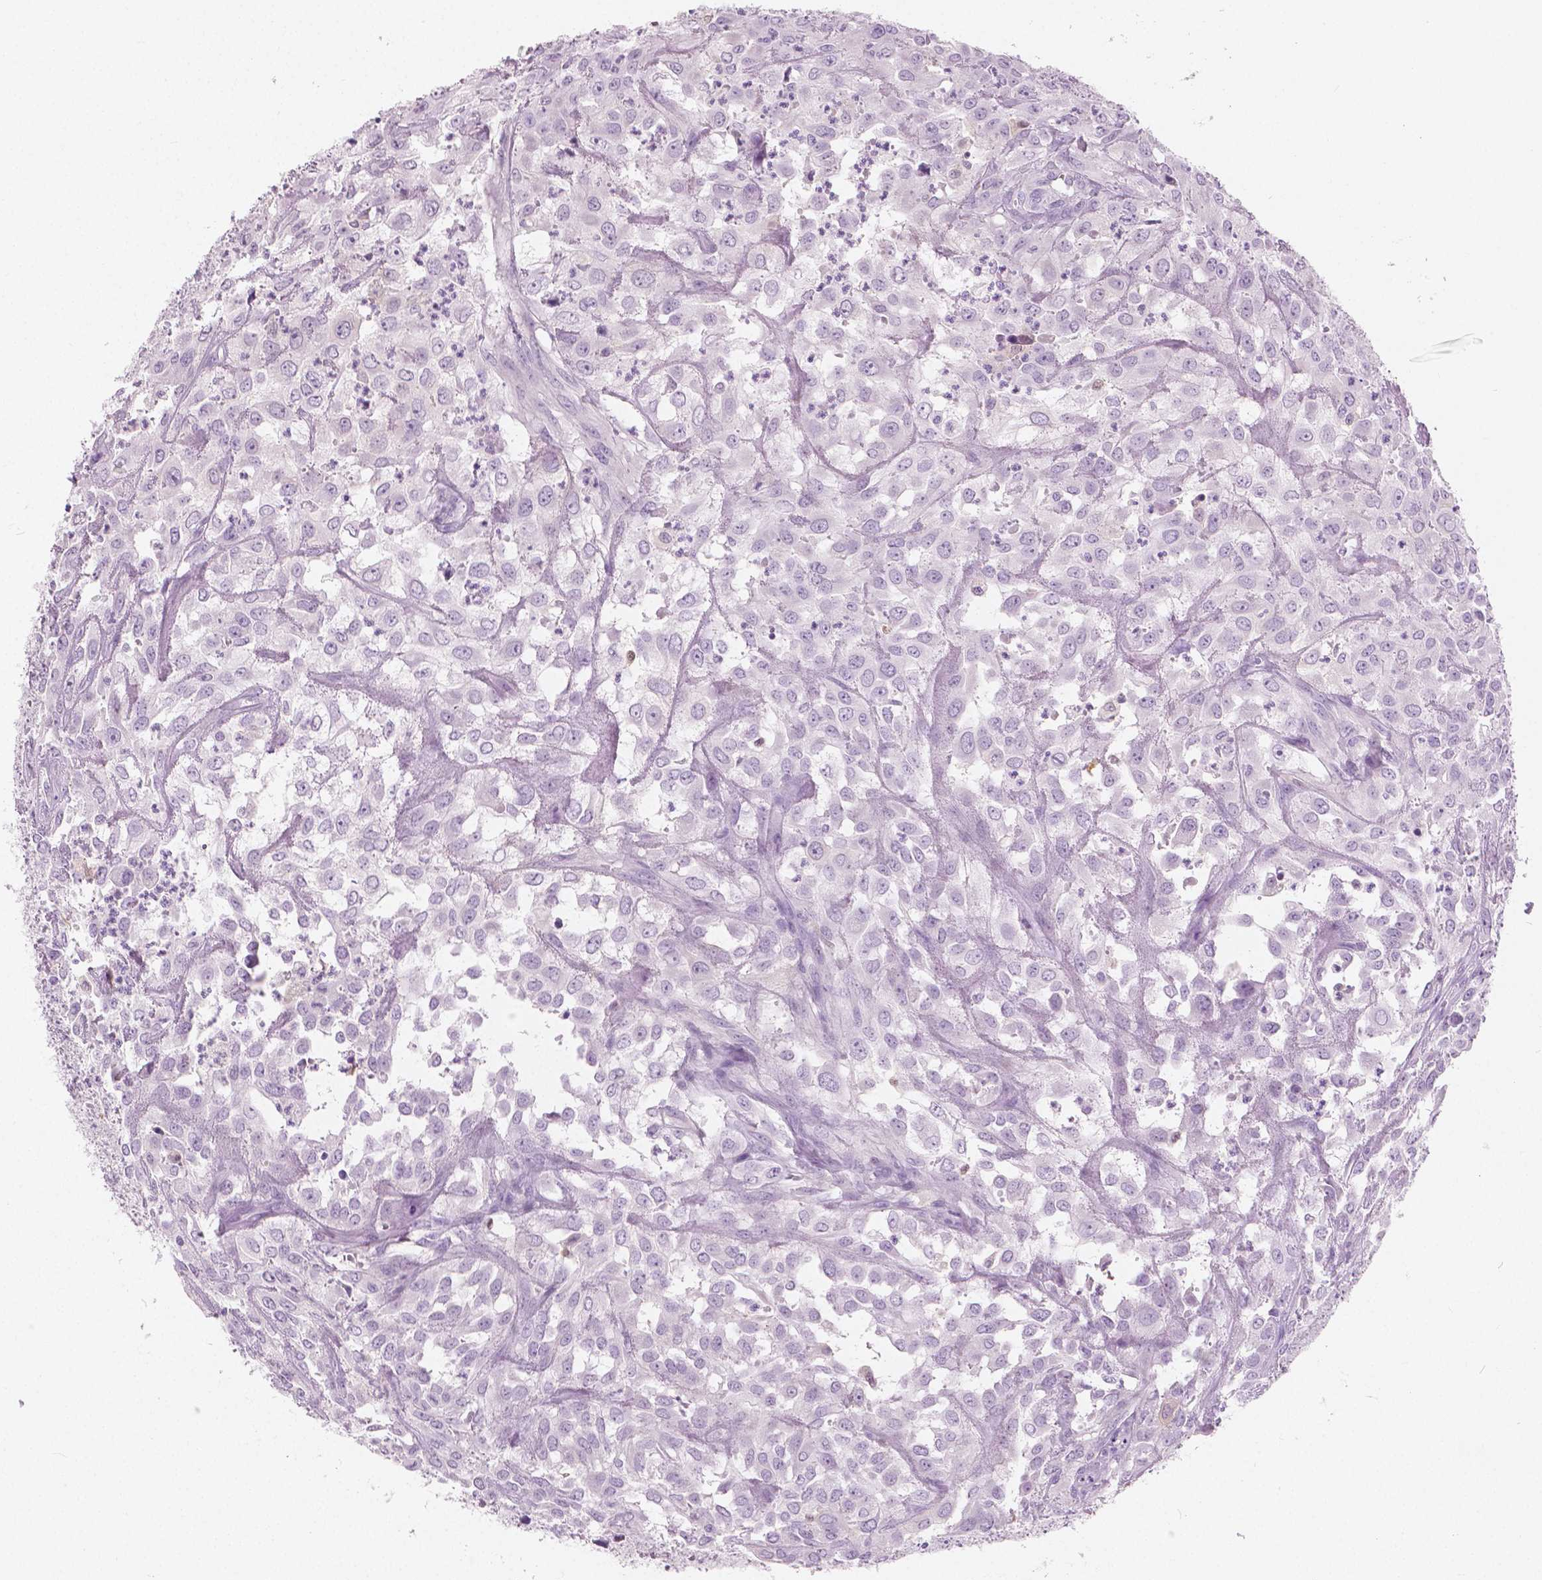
{"staining": {"intensity": "negative", "quantity": "none", "location": "none"}, "tissue": "urothelial cancer", "cell_type": "Tumor cells", "image_type": "cancer", "snomed": [{"axis": "morphology", "description": "Urothelial carcinoma, High grade"}, {"axis": "topography", "description": "Urinary bladder"}], "caption": "The image reveals no staining of tumor cells in urothelial cancer. Brightfield microscopy of immunohistochemistry stained with DAB (3,3'-diaminobenzidine) (brown) and hematoxylin (blue), captured at high magnification.", "gene": "GALM", "patient": {"sex": "male", "age": 67}}